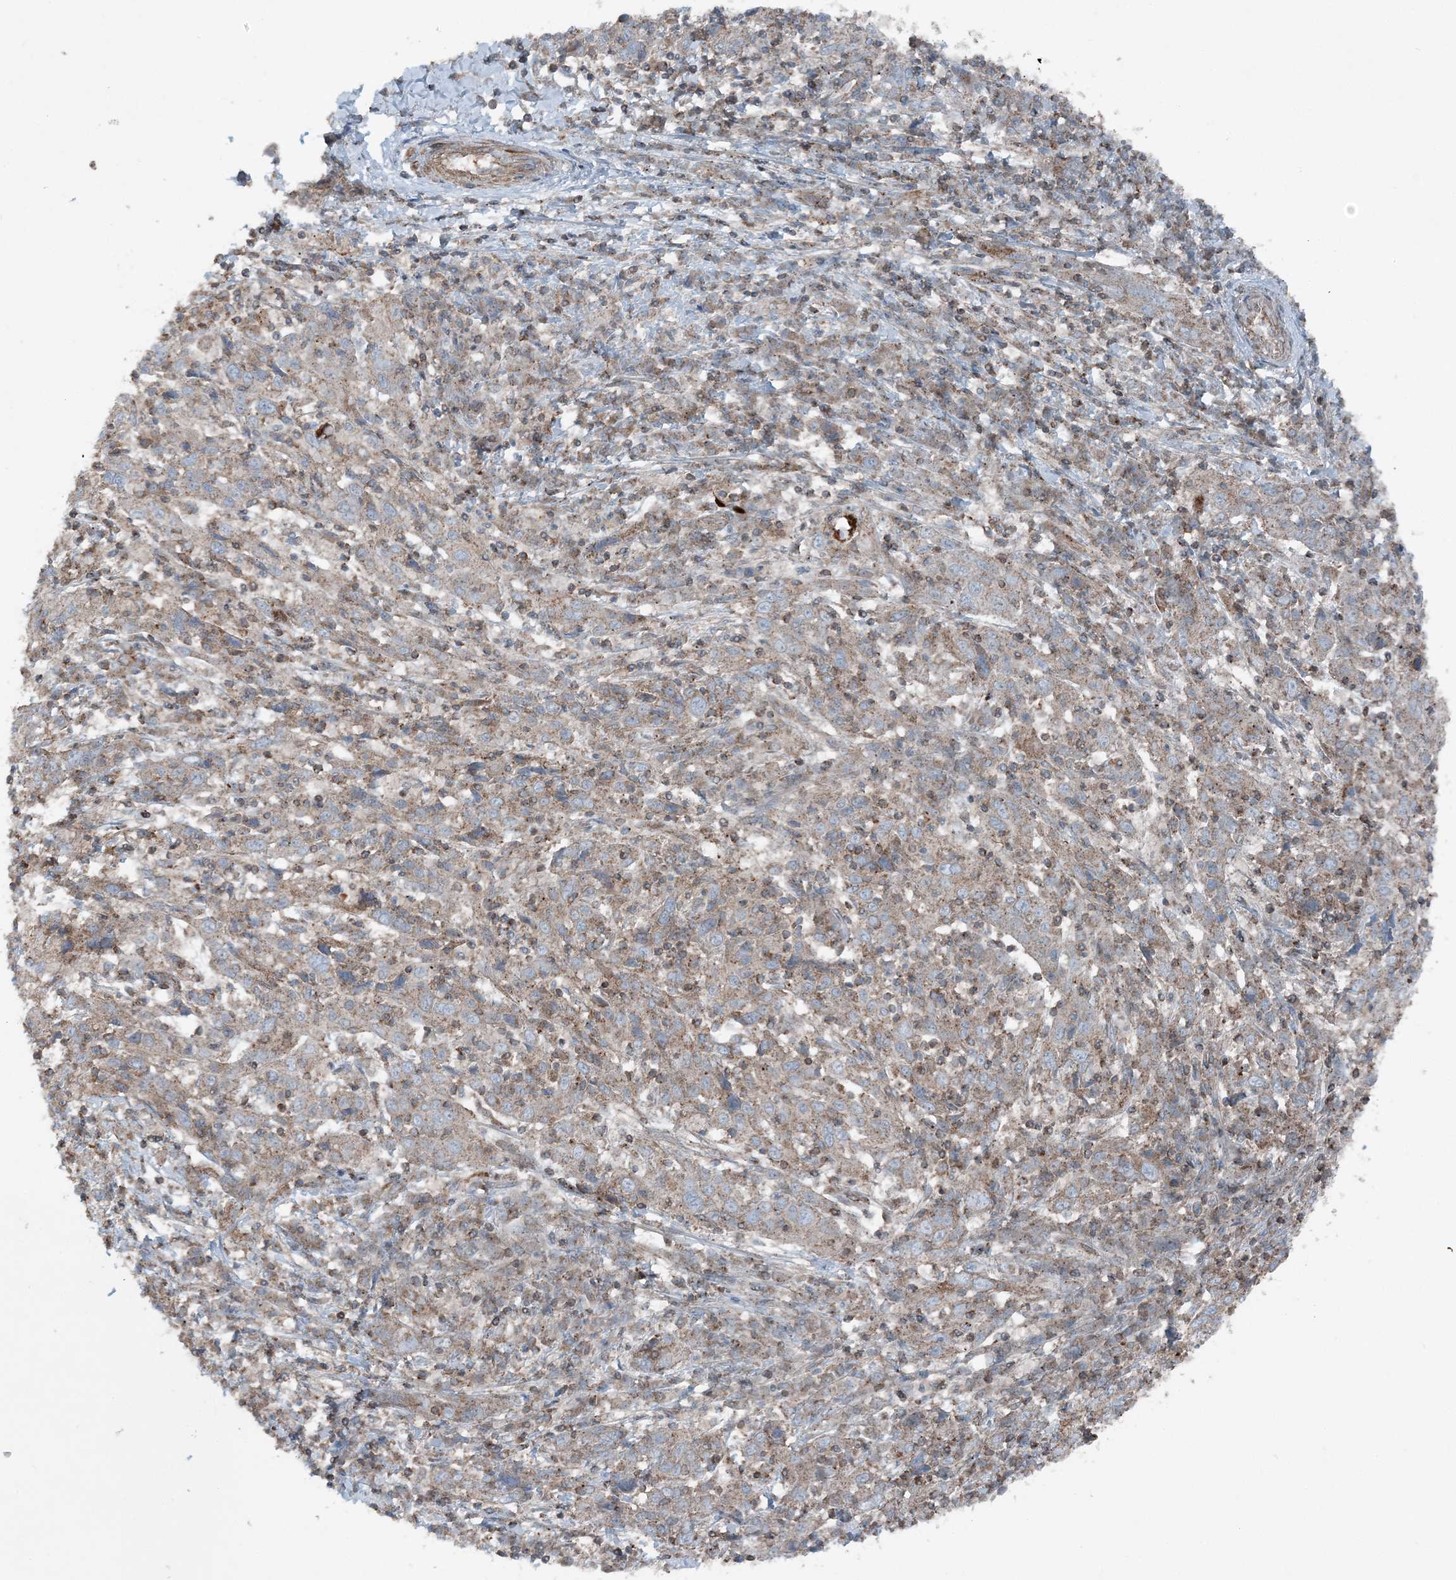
{"staining": {"intensity": "weak", "quantity": "25%-75%", "location": "cytoplasmic/membranous"}, "tissue": "cervical cancer", "cell_type": "Tumor cells", "image_type": "cancer", "snomed": [{"axis": "morphology", "description": "Squamous cell carcinoma, NOS"}, {"axis": "topography", "description": "Cervix"}], "caption": "Immunohistochemical staining of human squamous cell carcinoma (cervical) reveals low levels of weak cytoplasmic/membranous positivity in approximately 25%-75% of tumor cells. (Brightfield microscopy of DAB IHC at high magnification).", "gene": "KY", "patient": {"sex": "female", "age": 46}}